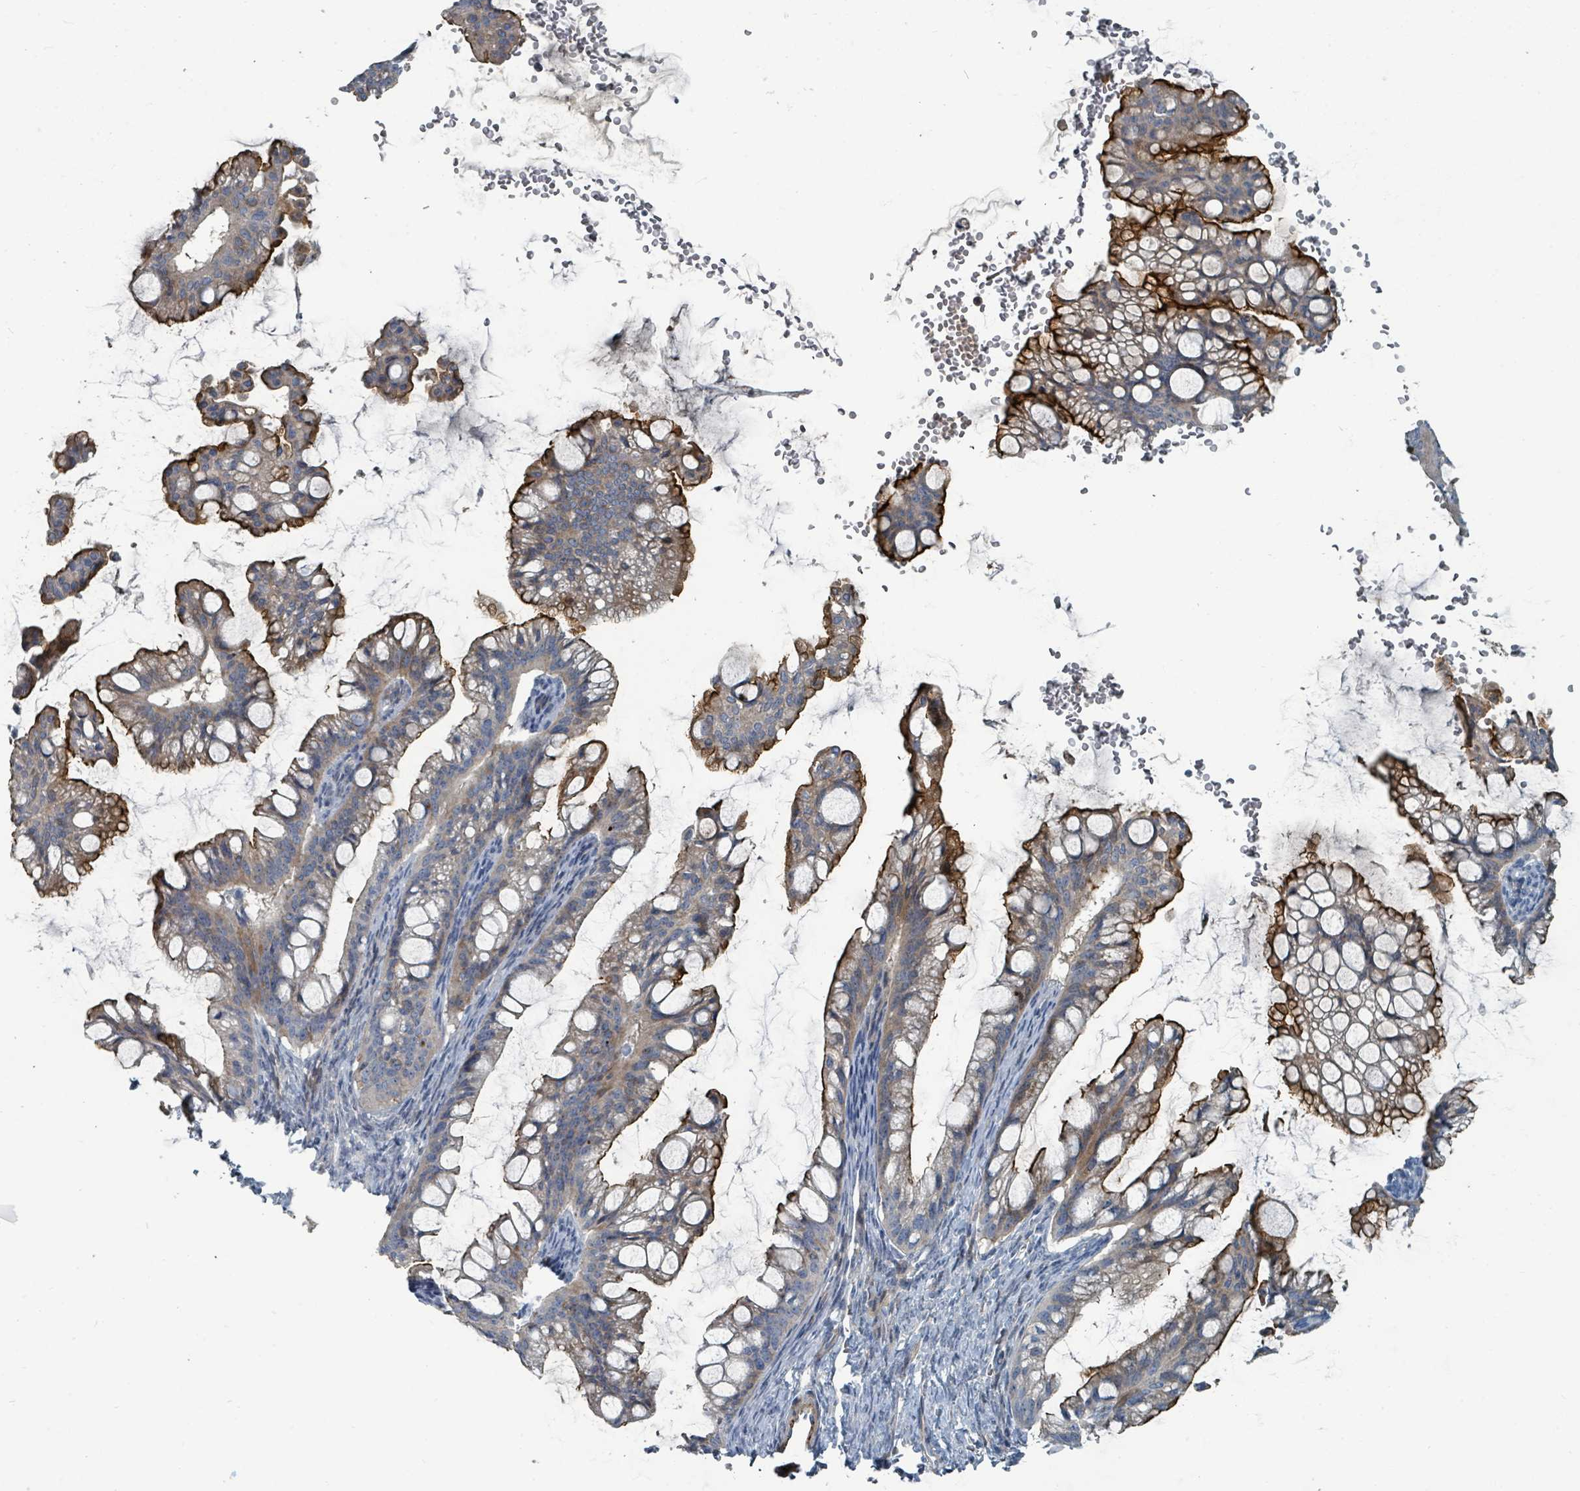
{"staining": {"intensity": "strong", "quantity": "<25%", "location": "cytoplasmic/membranous"}, "tissue": "ovarian cancer", "cell_type": "Tumor cells", "image_type": "cancer", "snomed": [{"axis": "morphology", "description": "Cystadenocarcinoma, mucinous, NOS"}, {"axis": "topography", "description": "Ovary"}], "caption": "Immunohistochemical staining of human ovarian cancer shows strong cytoplasmic/membranous protein positivity in approximately <25% of tumor cells. (Stains: DAB in brown, nuclei in blue, Microscopy: brightfield microscopy at high magnification).", "gene": "SLC44A5", "patient": {"sex": "female", "age": 73}}